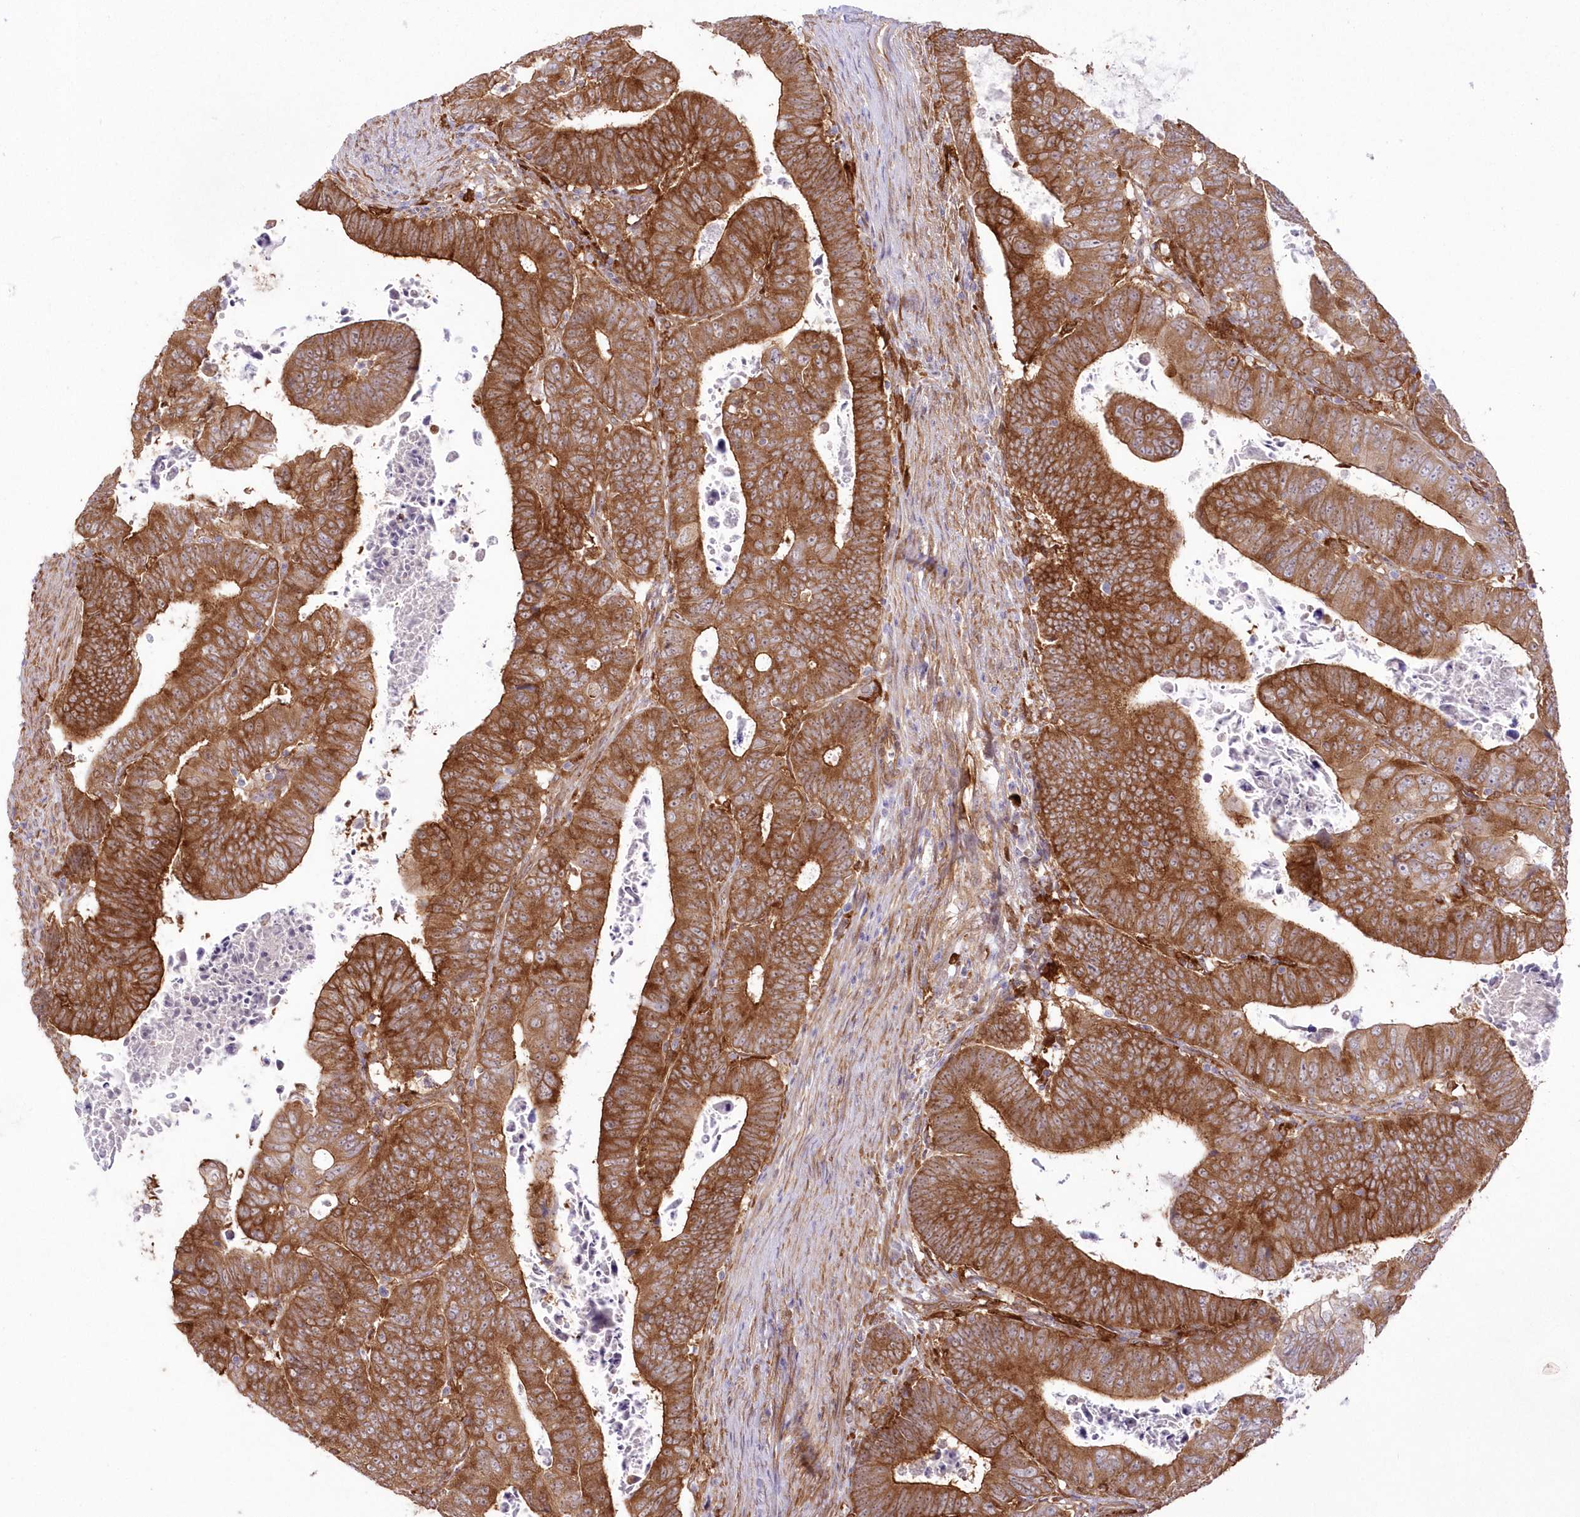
{"staining": {"intensity": "strong", "quantity": ">75%", "location": "cytoplasmic/membranous"}, "tissue": "colorectal cancer", "cell_type": "Tumor cells", "image_type": "cancer", "snomed": [{"axis": "morphology", "description": "Normal tissue, NOS"}, {"axis": "morphology", "description": "Adenocarcinoma, NOS"}, {"axis": "topography", "description": "Rectum"}], "caption": "An immunohistochemistry micrograph of neoplastic tissue is shown. Protein staining in brown shows strong cytoplasmic/membranous positivity in colorectal cancer (adenocarcinoma) within tumor cells. The protein is stained brown, and the nuclei are stained in blue (DAB (3,3'-diaminobenzidine) IHC with brightfield microscopy, high magnification).", "gene": "SH3PXD2B", "patient": {"sex": "female", "age": 65}}